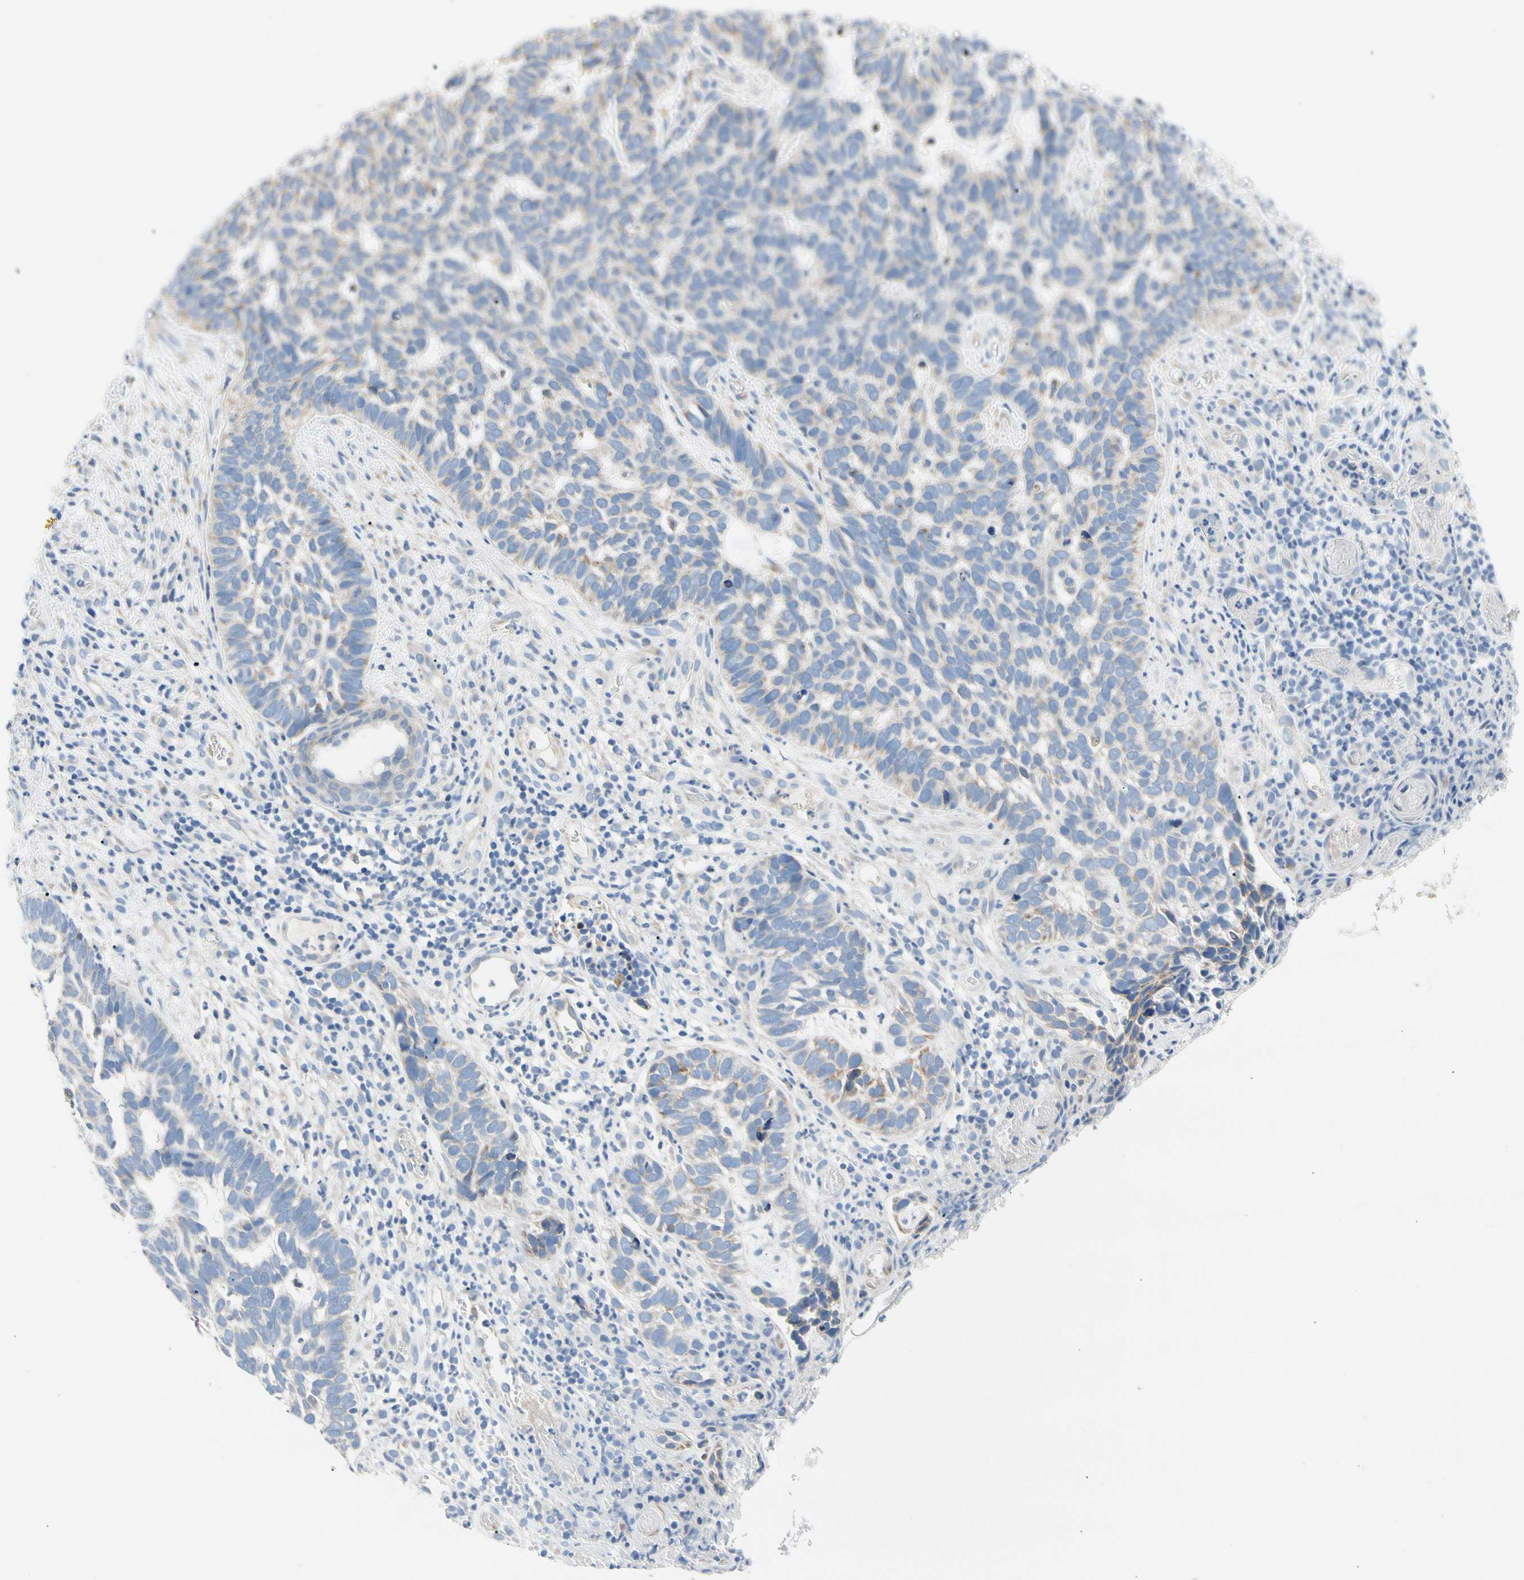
{"staining": {"intensity": "negative", "quantity": "none", "location": "none"}, "tissue": "skin cancer", "cell_type": "Tumor cells", "image_type": "cancer", "snomed": [{"axis": "morphology", "description": "Basal cell carcinoma"}, {"axis": "topography", "description": "Skin"}], "caption": "High power microscopy photomicrograph of an IHC photomicrograph of skin cancer, revealing no significant staining in tumor cells.", "gene": "STXBP1", "patient": {"sex": "male", "age": 87}}